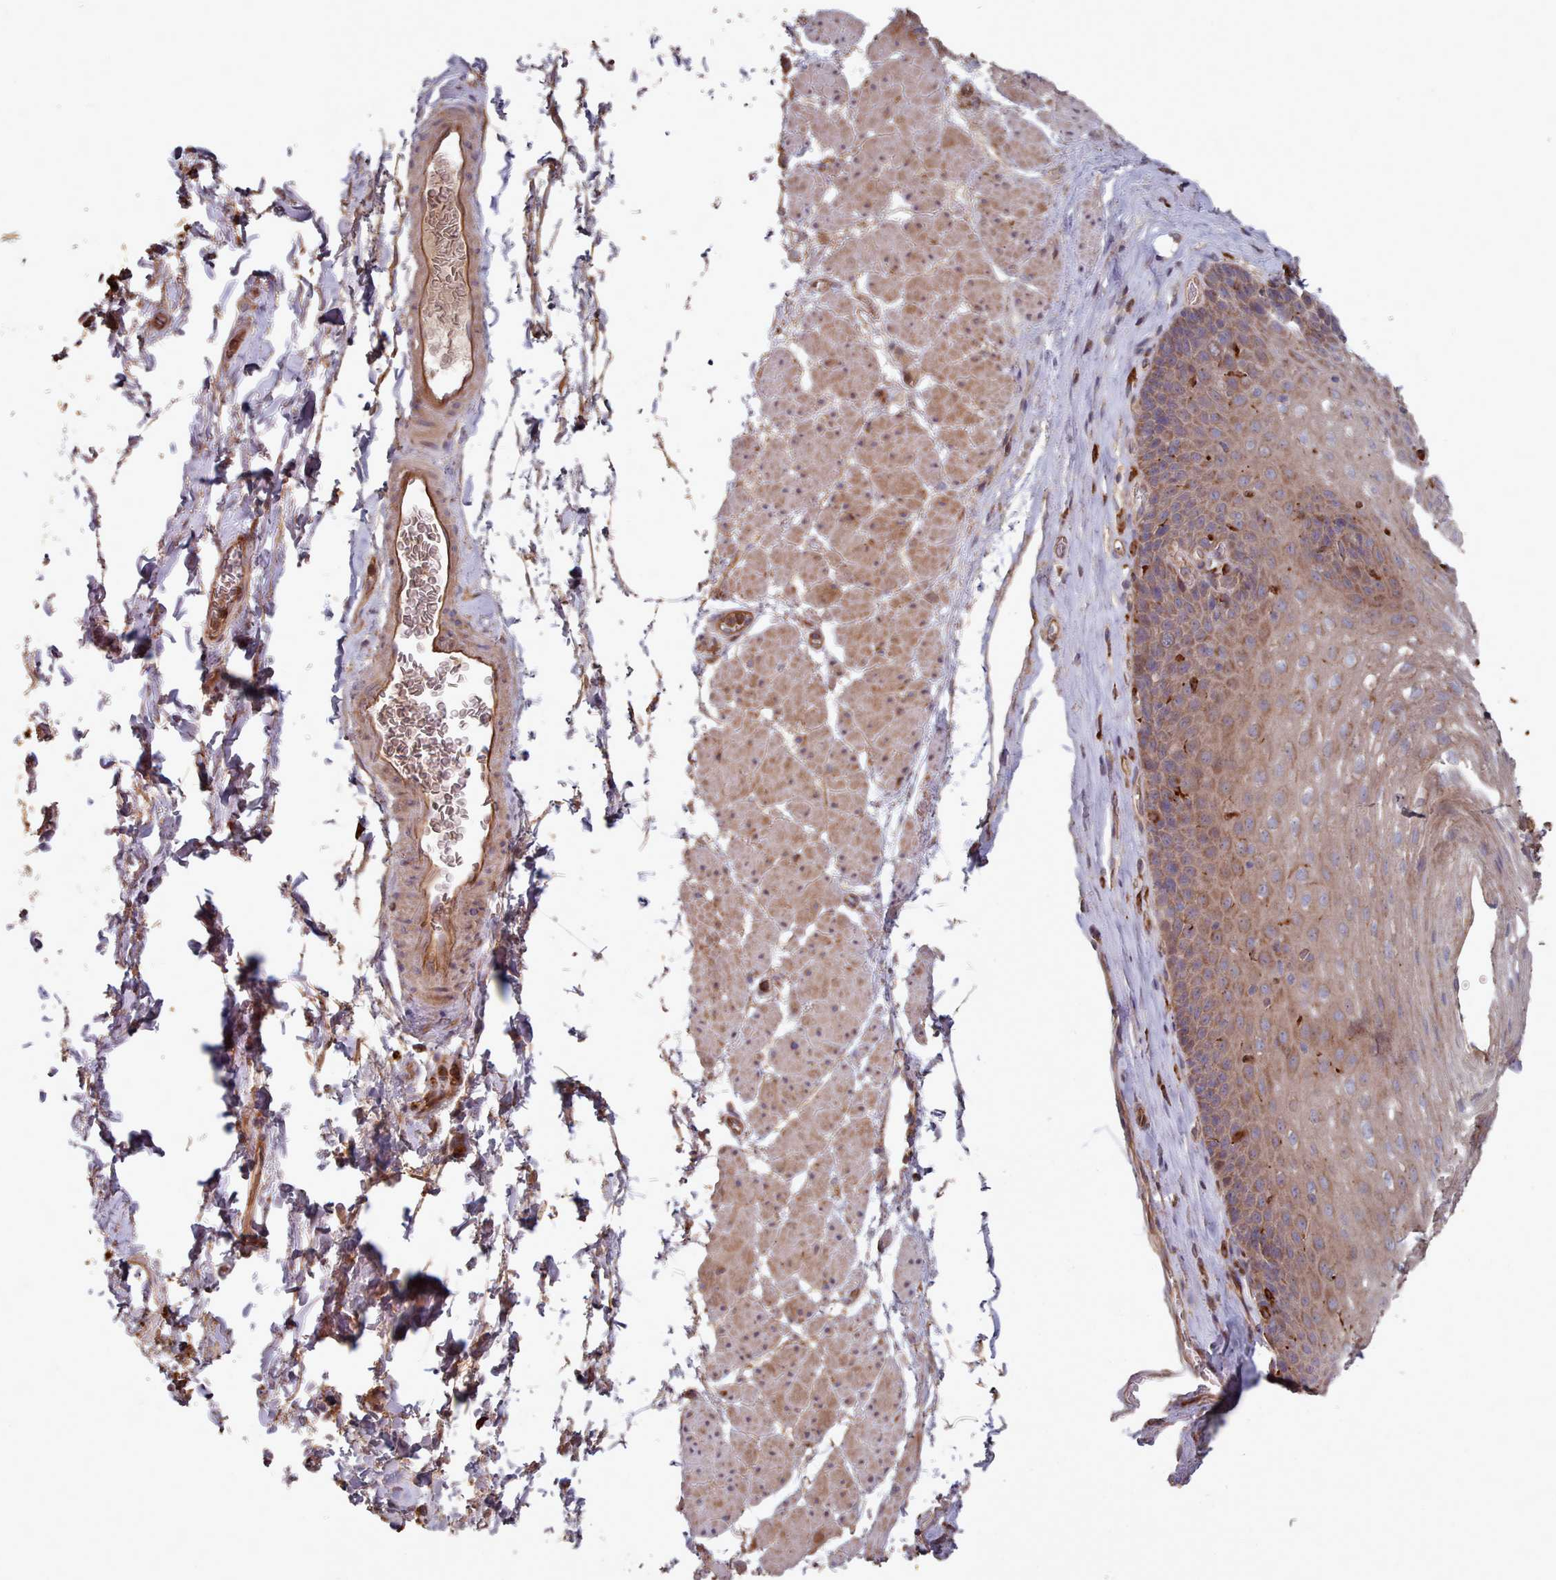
{"staining": {"intensity": "moderate", "quantity": ">75%", "location": "cytoplasmic/membranous"}, "tissue": "esophagus", "cell_type": "Squamous epithelial cells", "image_type": "normal", "snomed": [{"axis": "morphology", "description": "Normal tissue, NOS"}, {"axis": "topography", "description": "Esophagus"}], "caption": "DAB (3,3'-diaminobenzidine) immunohistochemical staining of unremarkable esophagus exhibits moderate cytoplasmic/membranous protein positivity in approximately >75% of squamous epithelial cells. (Stains: DAB (3,3'-diaminobenzidine) in brown, nuclei in blue, Microscopy: brightfield microscopy at high magnification).", "gene": "THSD7B", "patient": {"sex": "female", "age": 66}}